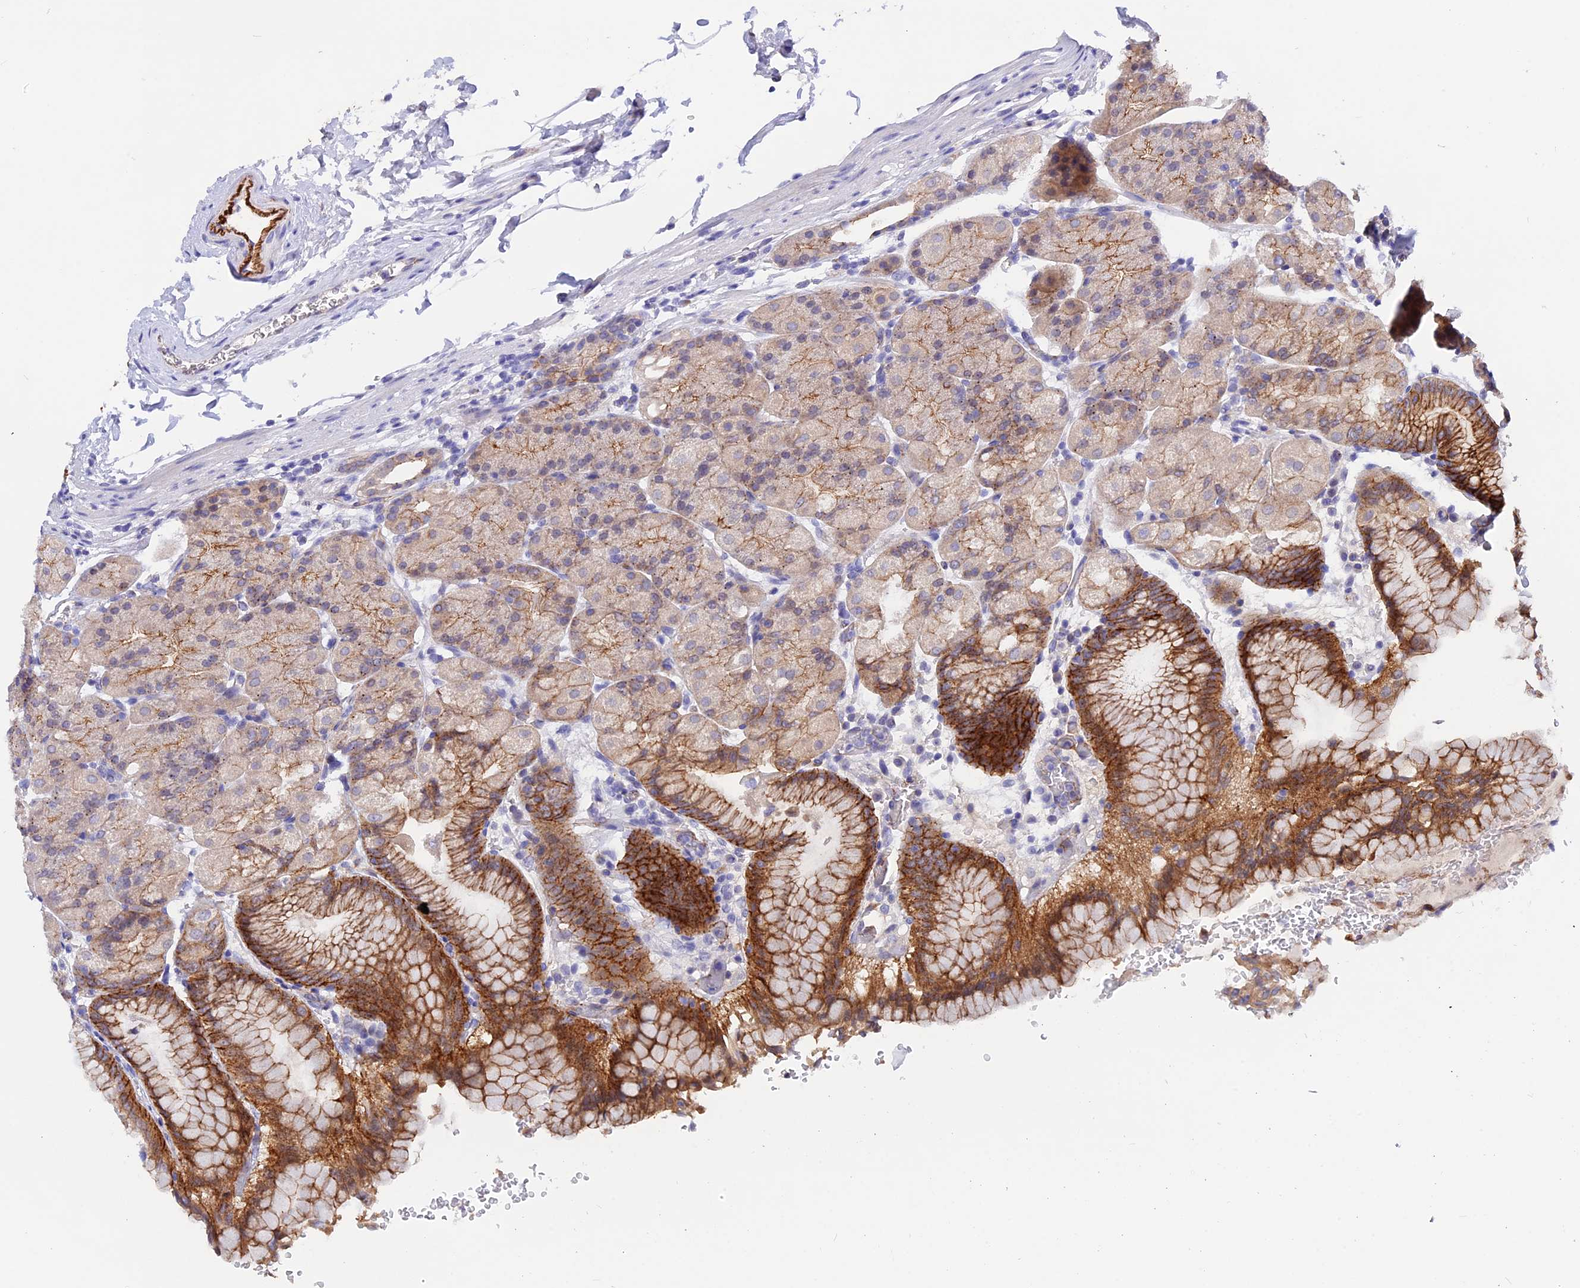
{"staining": {"intensity": "moderate", "quantity": "25%-75%", "location": "cytoplasmic/membranous"}, "tissue": "stomach", "cell_type": "Glandular cells", "image_type": "normal", "snomed": [{"axis": "morphology", "description": "Normal tissue, NOS"}, {"axis": "topography", "description": "Stomach, upper"}, {"axis": "topography", "description": "Stomach, lower"}], "caption": "IHC image of normal stomach: stomach stained using immunohistochemistry displays medium levels of moderate protein expression localized specifically in the cytoplasmic/membranous of glandular cells, appearing as a cytoplasmic/membranous brown color.", "gene": "GK5", "patient": {"sex": "male", "age": 62}}